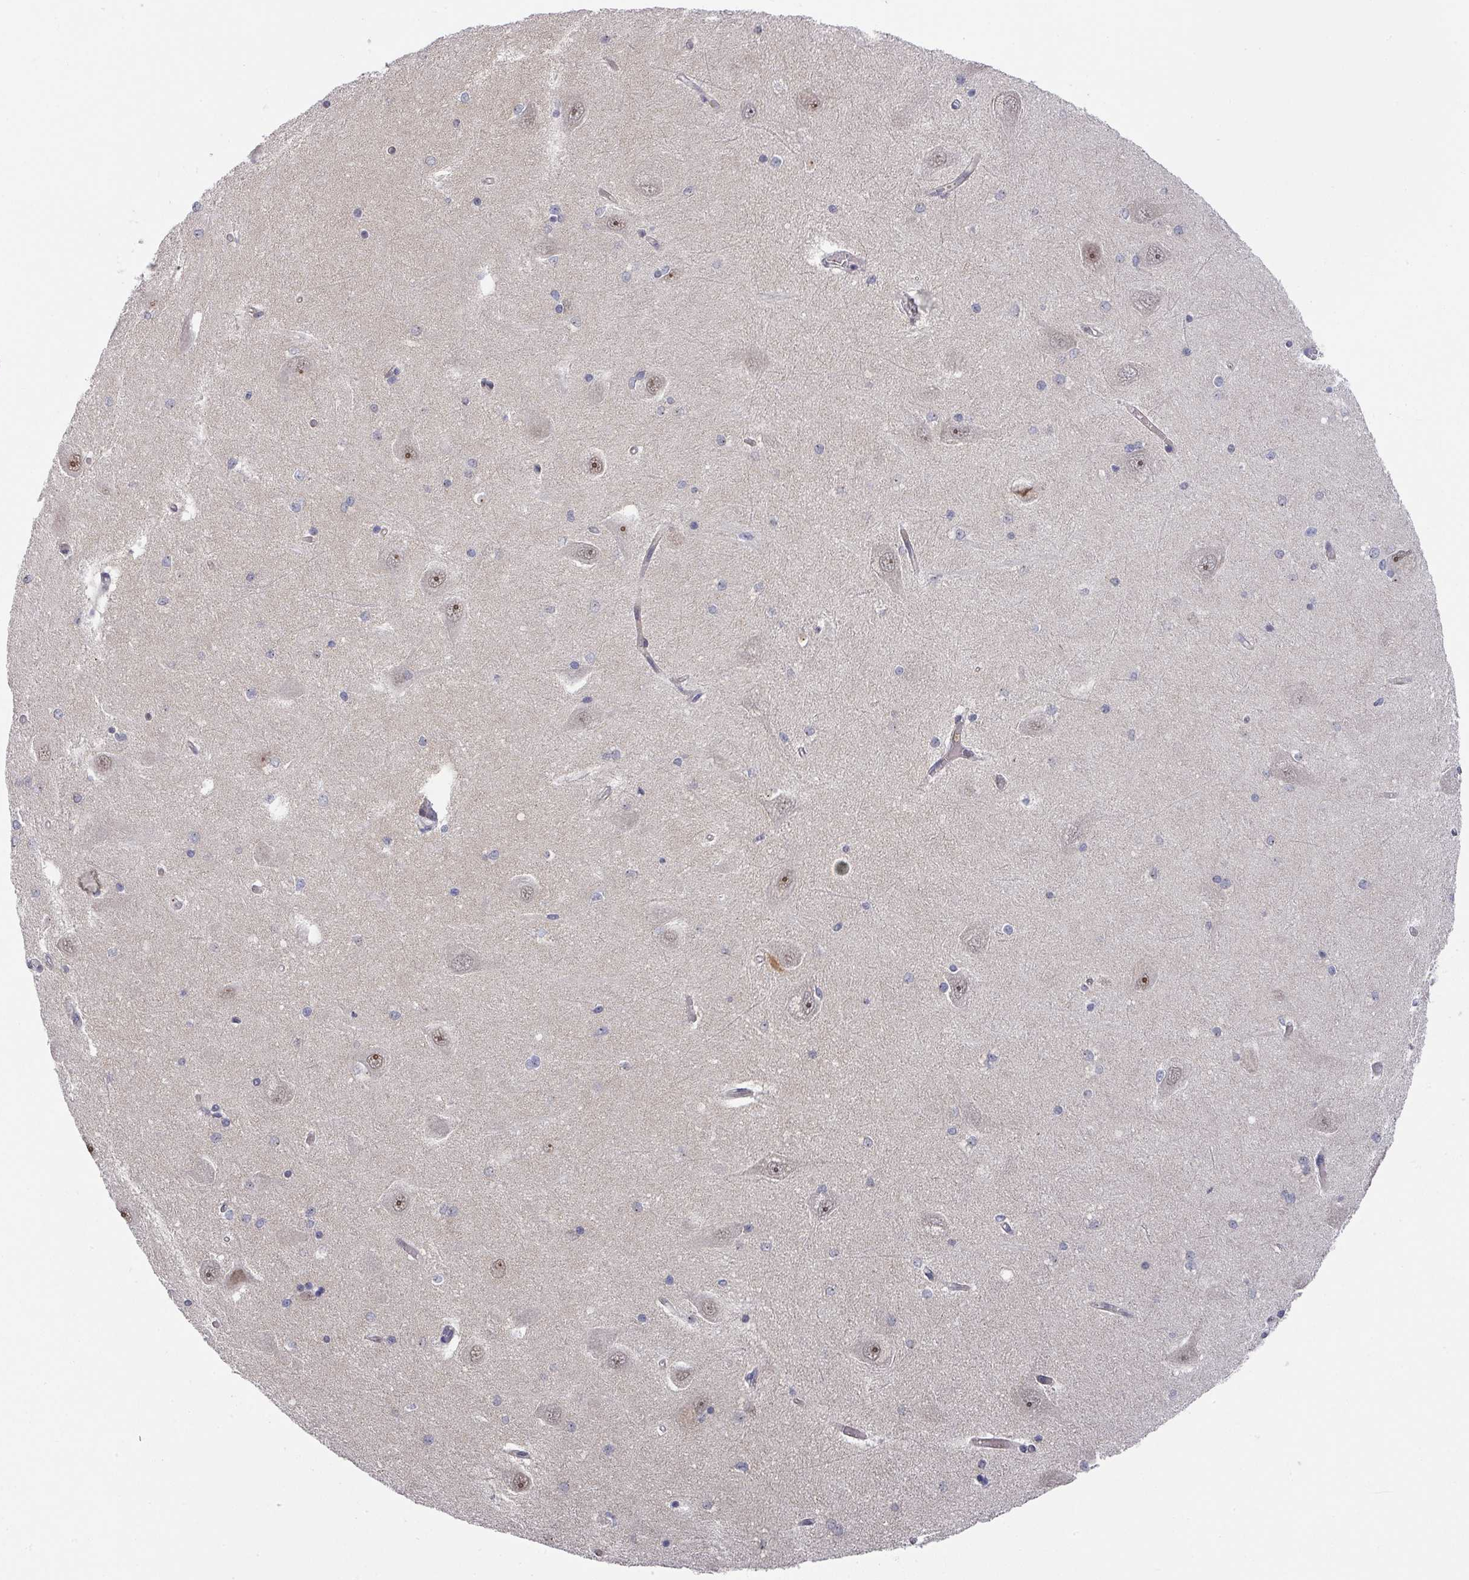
{"staining": {"intensity": "negative", "quantity": "none", "location": "none"}, "tissue": "hippocampus", "cell_type": "Glial cells", "image_type": "normal", "snomed": [{"axis": "morphology", "description": "Normal tissue, NOS"}, {"axis": "topography", "description": "Hippocampus"}], "caption": "Immunohistochemical staining of normal human hippocampus reveals no significant staining in glial cells.", "gene": "ZNF654", "patient": {"sex": "male", "age": 45}}